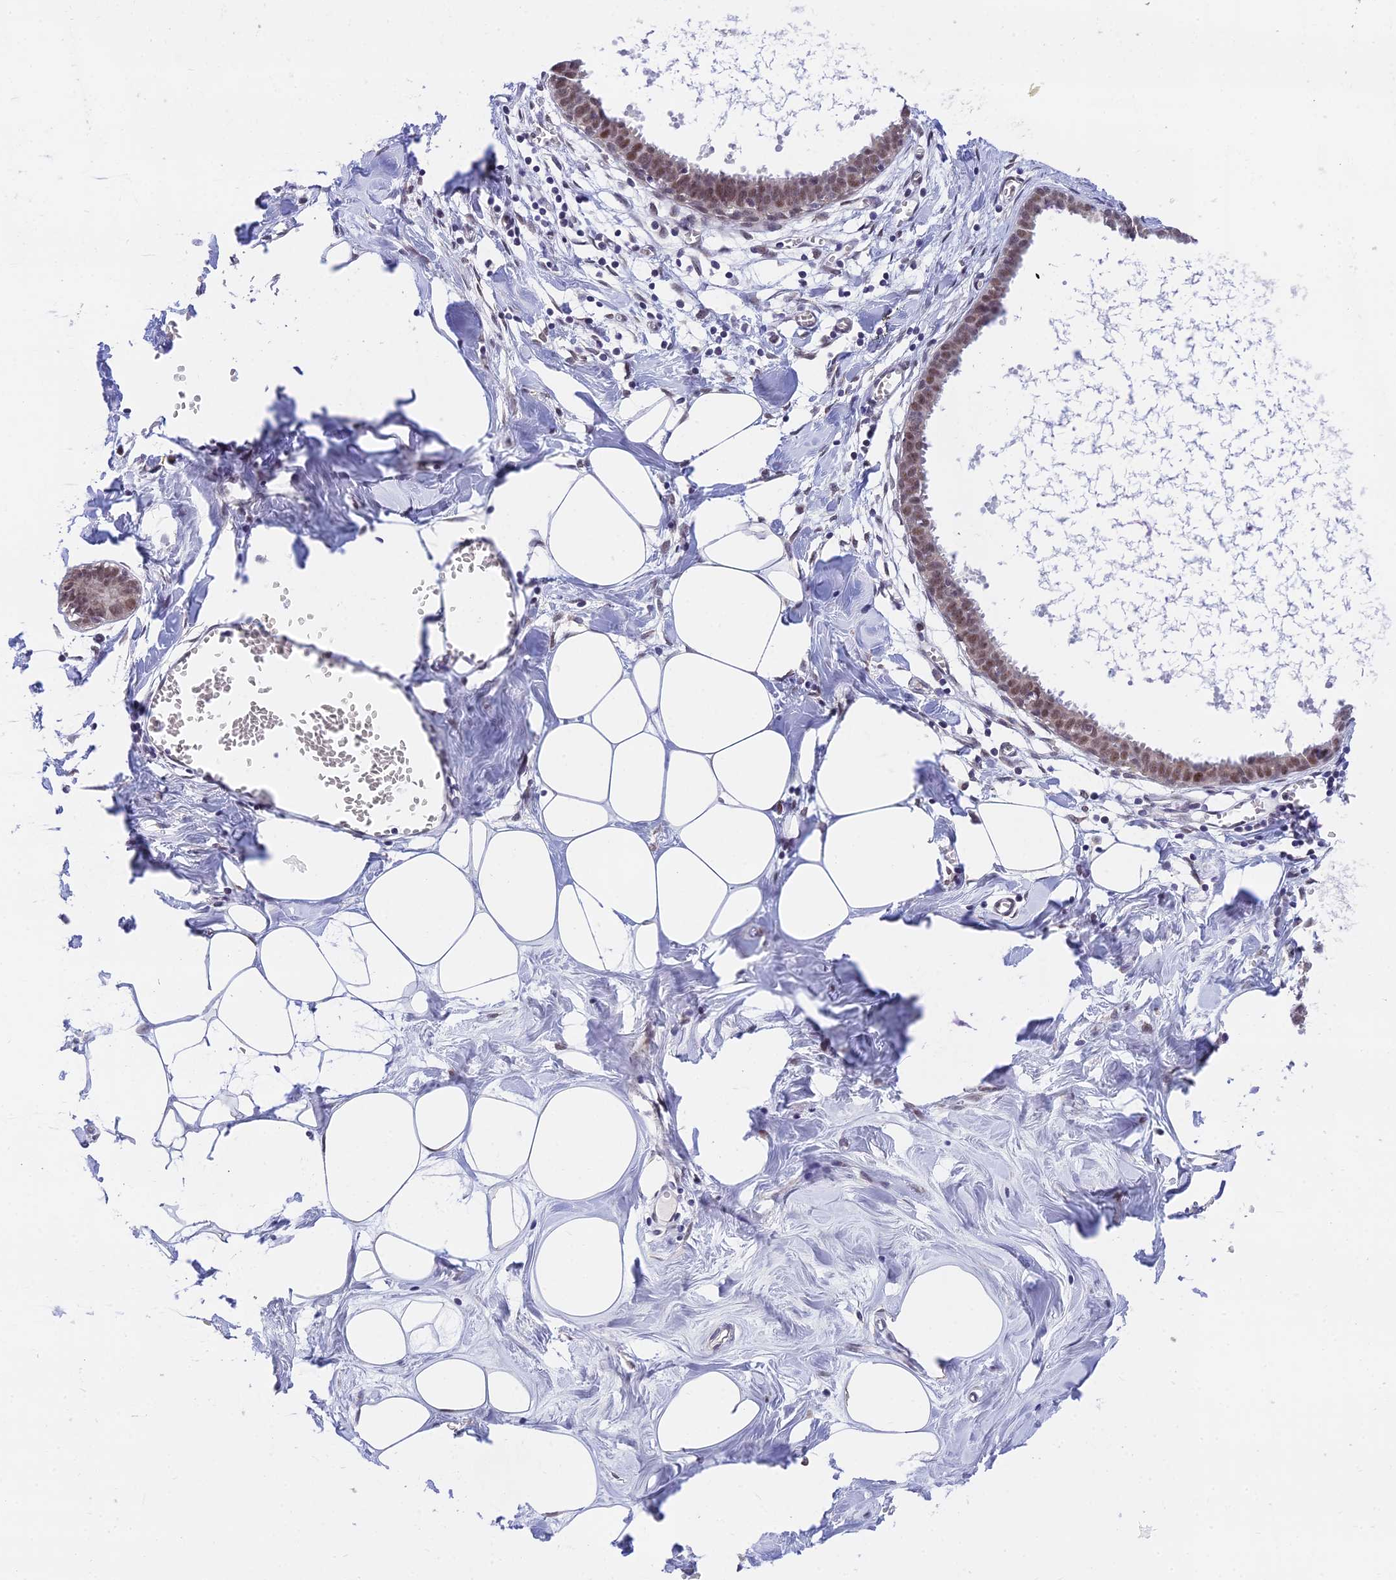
{"staining": {"intensity": "weak", "quantity": ">75%", "location": "nuclear"}, "tissue": "breast", "cell_type": "Adipocytes", "image_type": "normal", "snomed": [{"axis": "morphology", "description": "Normal tissue, NOS"}, {"axis": "topography", "description": "Breast"}], "caption": "This image demonstrates IHC staining of unremarkable human breast, with low weak nuclear staining in about >75% of adipocytes.", "gene": "C2orf49", "patient": {"sex": "female", "age": 27}}